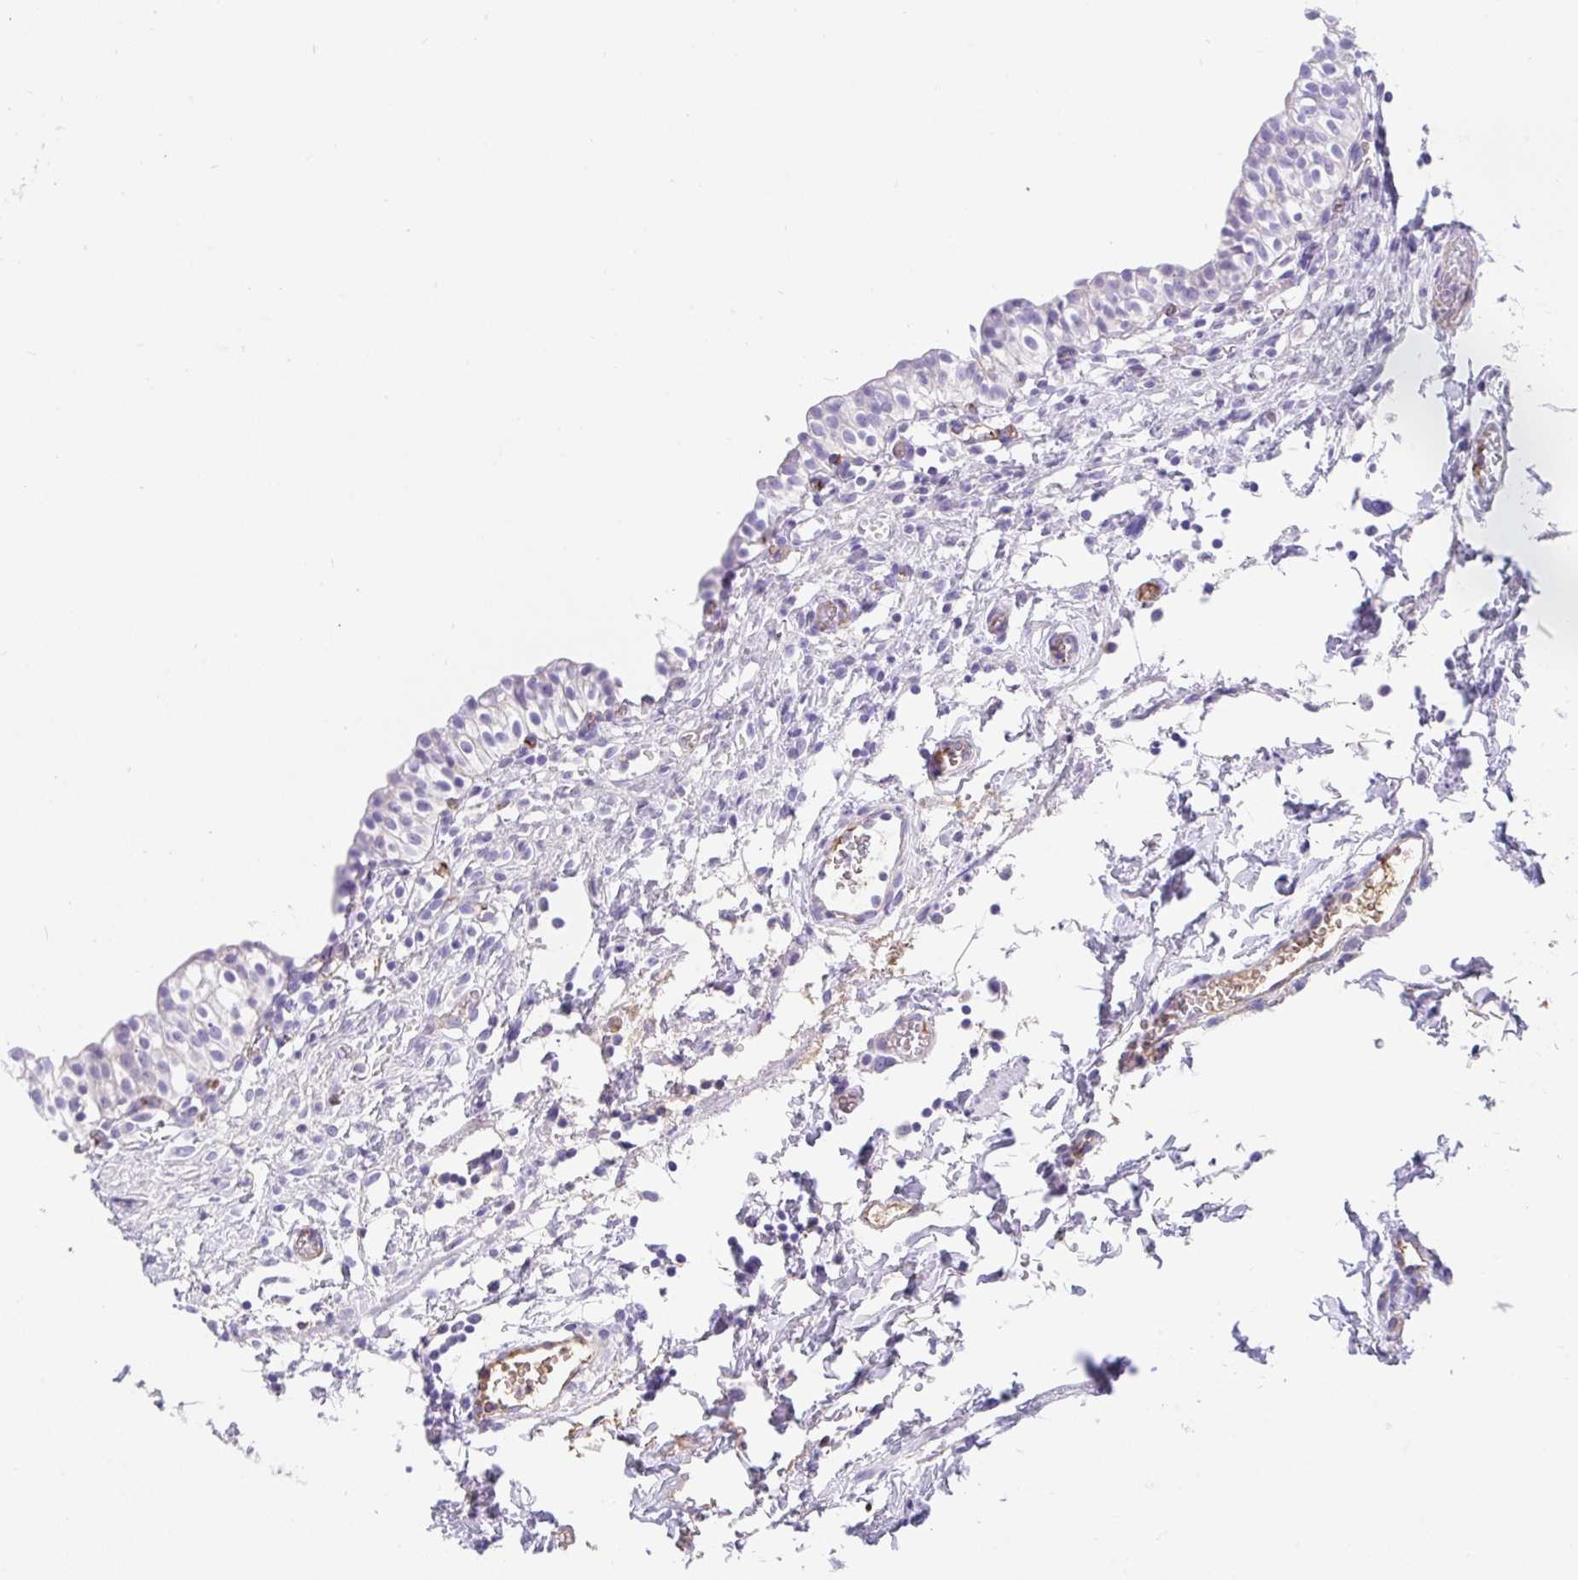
{"staining": {"intensity": "negative", "quantity": "none", "location": "none"}, "tissue": "urinary bladder", "cell_type": "Urothelial cells", "image_type": "normal", "snomed": [{"axis": "morphology", "description": "Normal tissue, NOS"}, {"axis": "topography", "description": "Urinary bladder"}, {"axis": "topography", "description": "Peripheral nerve tissue"}], "caption": "Immunohistochemistry photomicrograph of normal urinary bladder: human urinary bladder stained with DAB (3,3'-diaminobenzidine) displays no significant protein expression in urothelial cells. (DAB (3,3'-diaminobenzidine) immunohistochemistry (IHC), high magnification).", "gene": "CCSAP", "patient": {"sex": "male", "age": 55}}